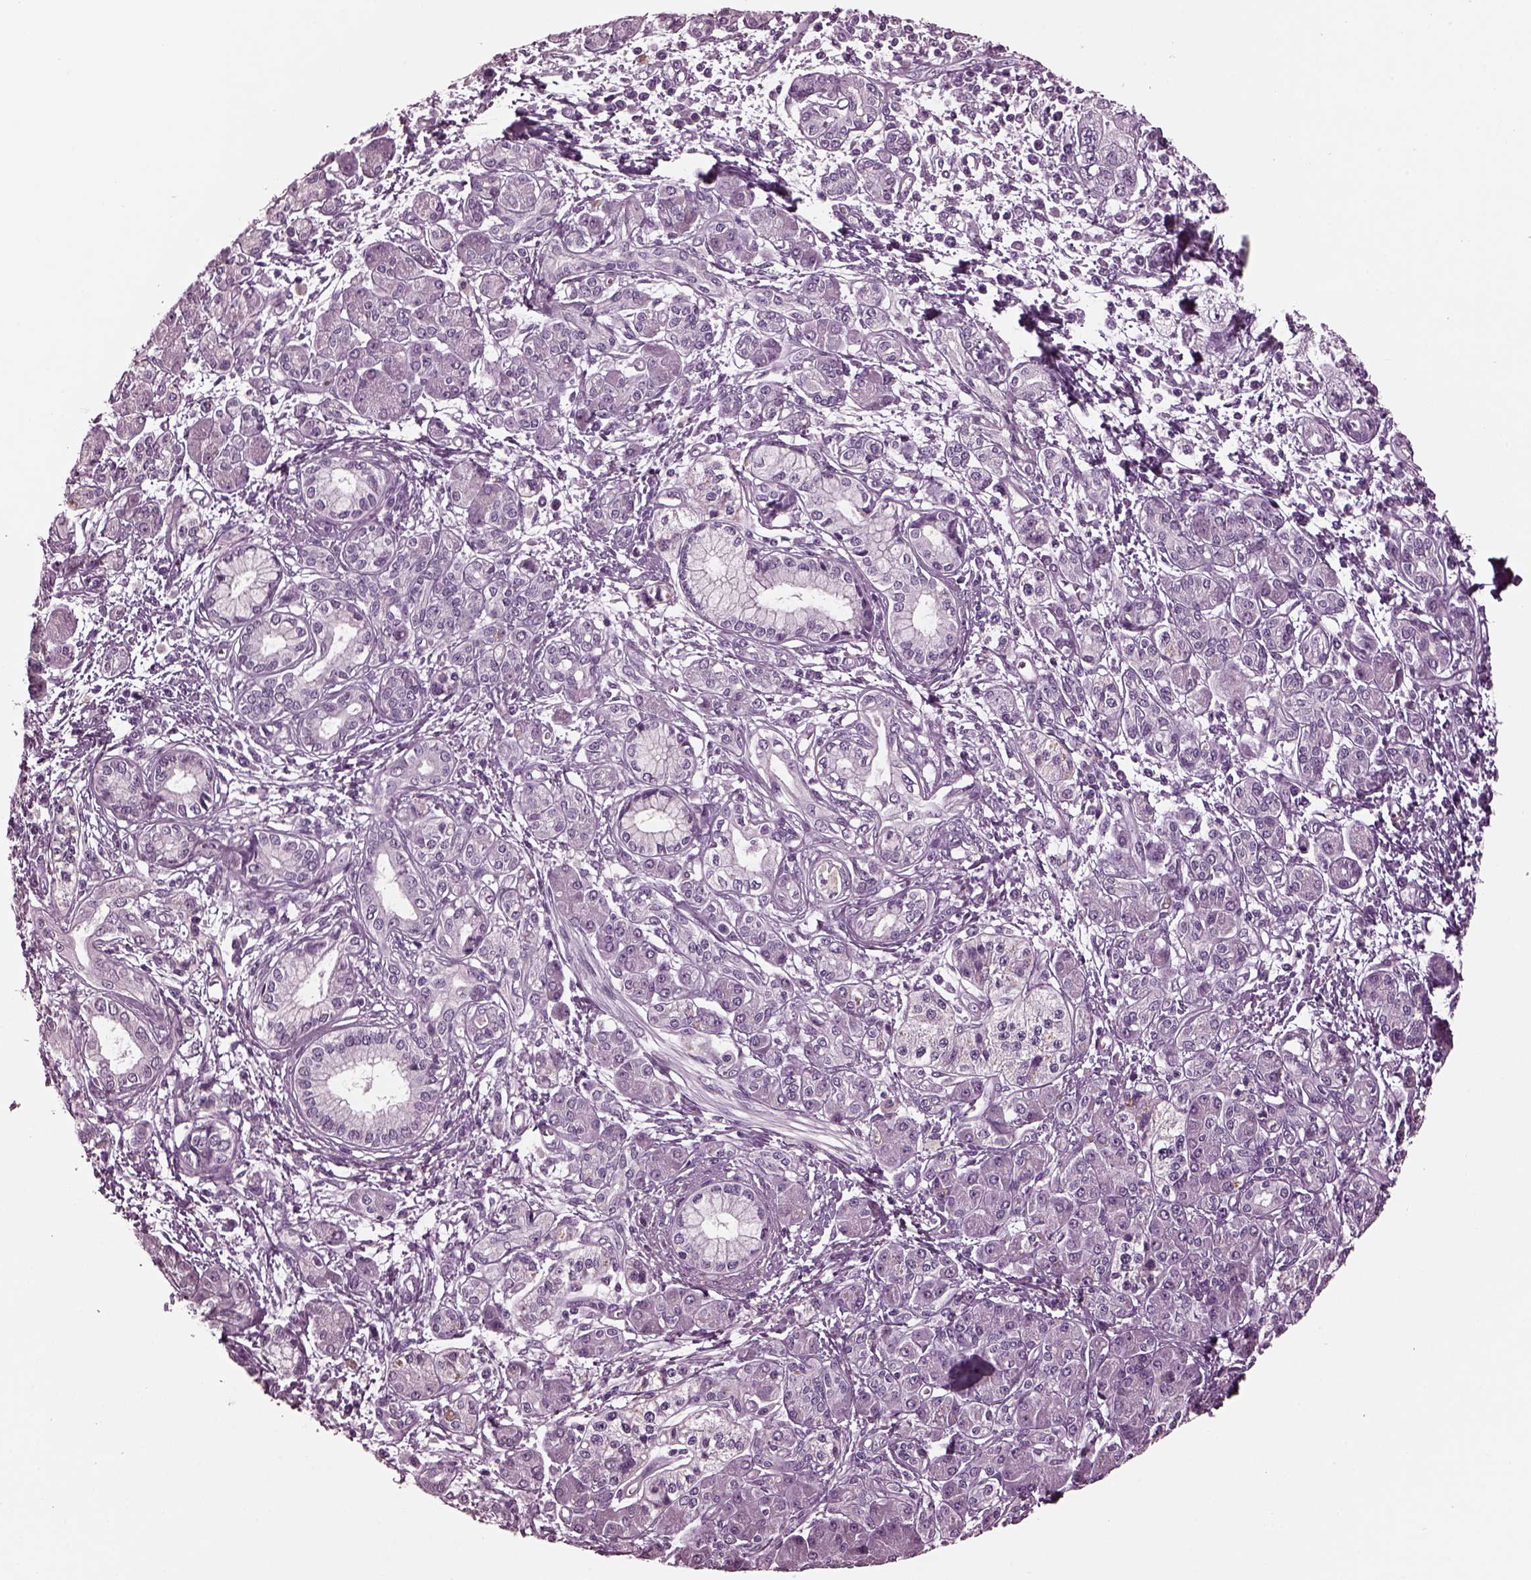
{"staining": {"intensity": "negative", "quantity": "none", "location": "none"}, "tissue": "pancreatic cancer", "cell_type": "Tumor cells", "image_type": "cancer", "snomed": [{"axis": "morphology", "description": "Adenocarcinoma, NOS"}, {"axis": "topography", "description": "Pancreas"}], "caption": "A micrograph of pancreatic cancer (adenocarcinoma) stained for a protein reveals no brown staining in tumor cells. (Immunohistochemistry (ihc), brightfield microscopy, high magnification).", "gene": "MIB2", "patient": {"sex": "male", "age": 70}}